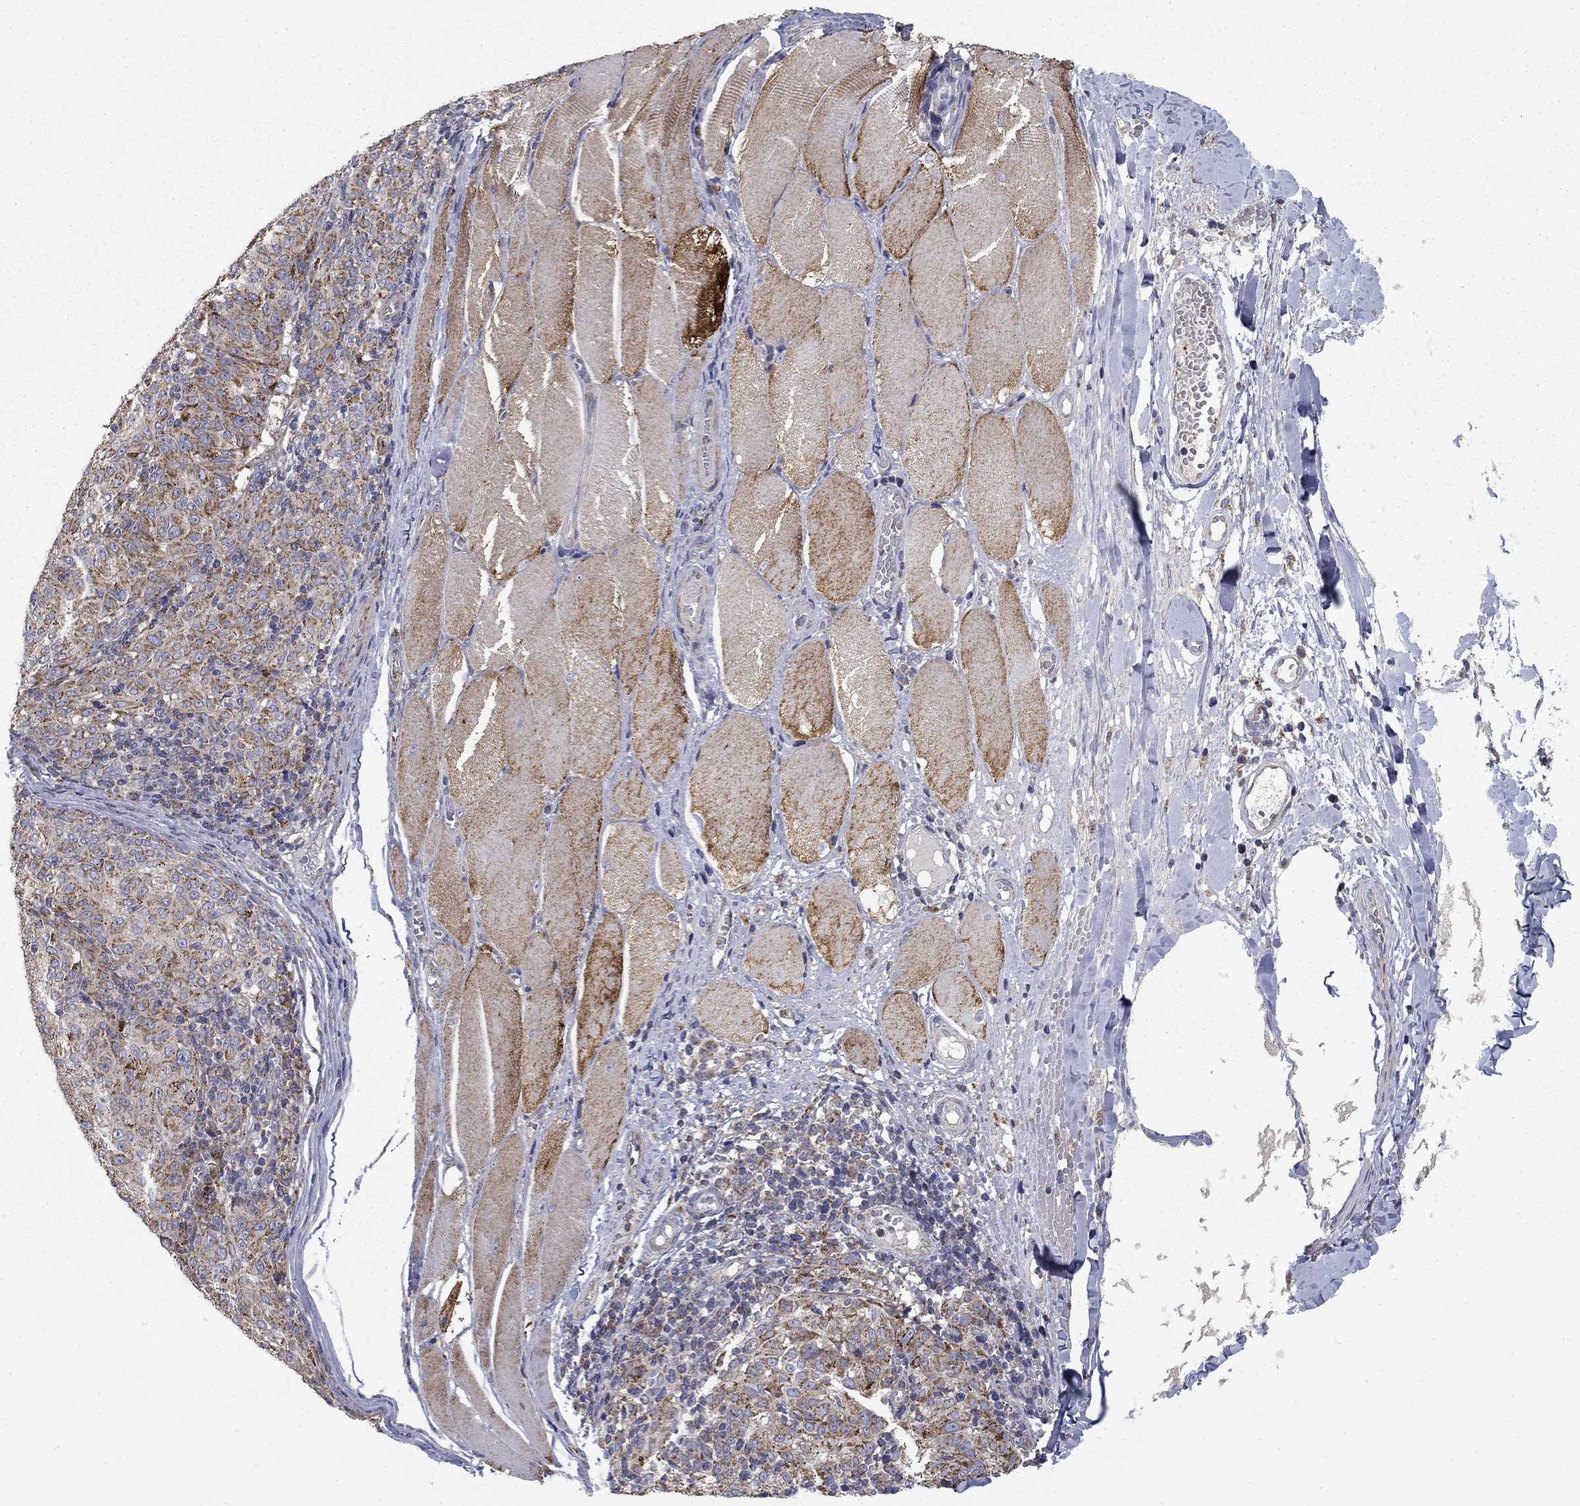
{"staining": {"intensity": "strong", "quantity": "25%-75%", "location": "cytoplasmic/membranous"}, "tissue": "melanoma", "cell_type": "Tumor cells", "image_type": "cancer", "snomed": [{"axis": "morphology", "description": "Malignant melanoma, NOS"}, {"axis": "topography", "description": "Skin"}], "caption": "Malignant melanoma was stained to show a protein in brown. There is high levels of strong cytoplasmic/membranous positivity in about 25%-75% of tumor cells.", "gene": "MMAA", "patient": {"sex": "female", "age": 72}}